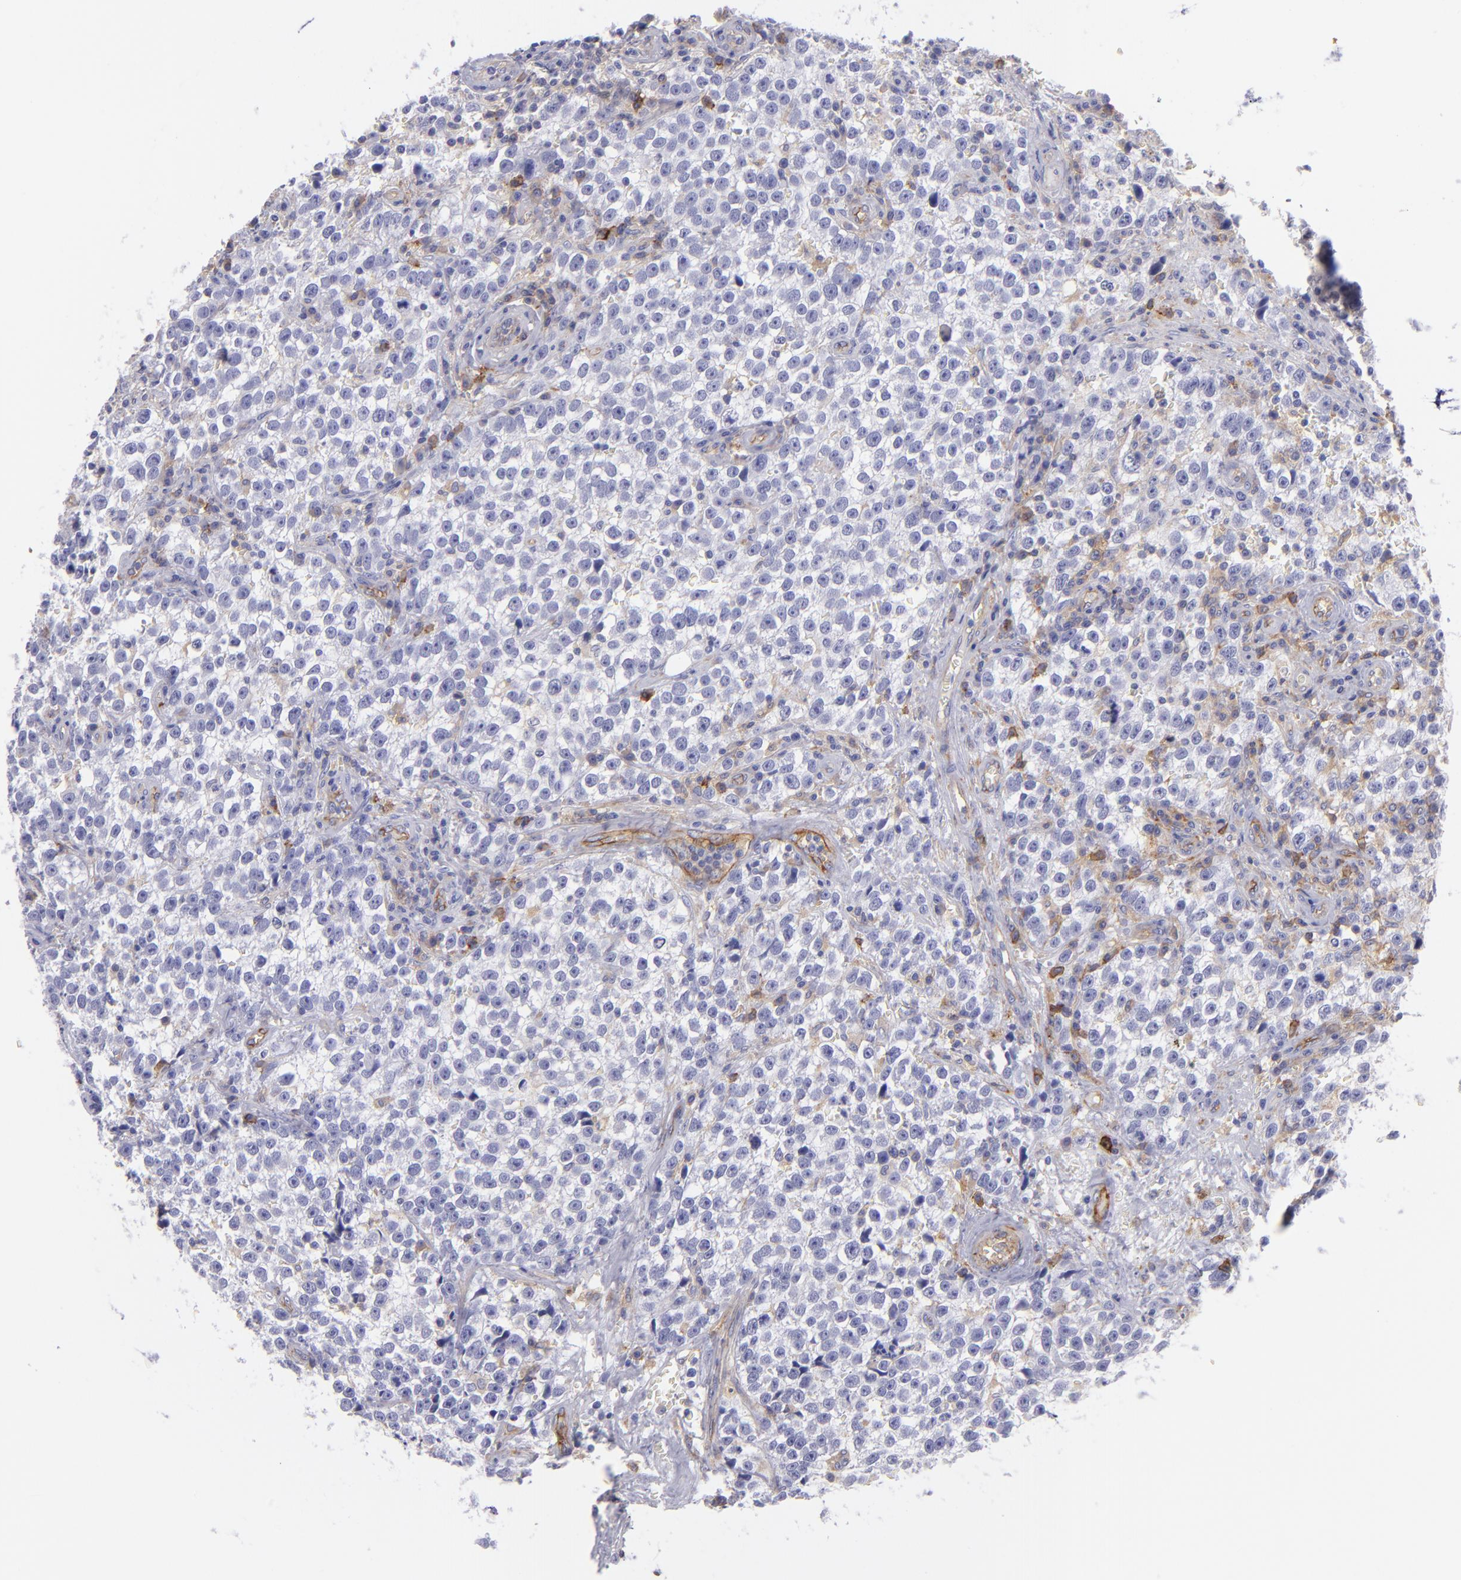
{"staining": {"intensity": "negative", "quantity": "none", "location": "none"}, "tissue": "testis cancer", "cell_type": "Tumor cells", "image_type": "cancer", "snomed": [{"axis": "morphology", "description": "Seminoma, NOS"}, {"axis": "topography", "description": "Testis"}], "caption": "Immunohistochemistry (IHC) histopathology image of neoplastic tissue: testis seminoma stained with DAB reveals no significant protein positivity in tumor cells.", "gene": "ENTPD1", "patient": {"sex": "male", "age": 38}}